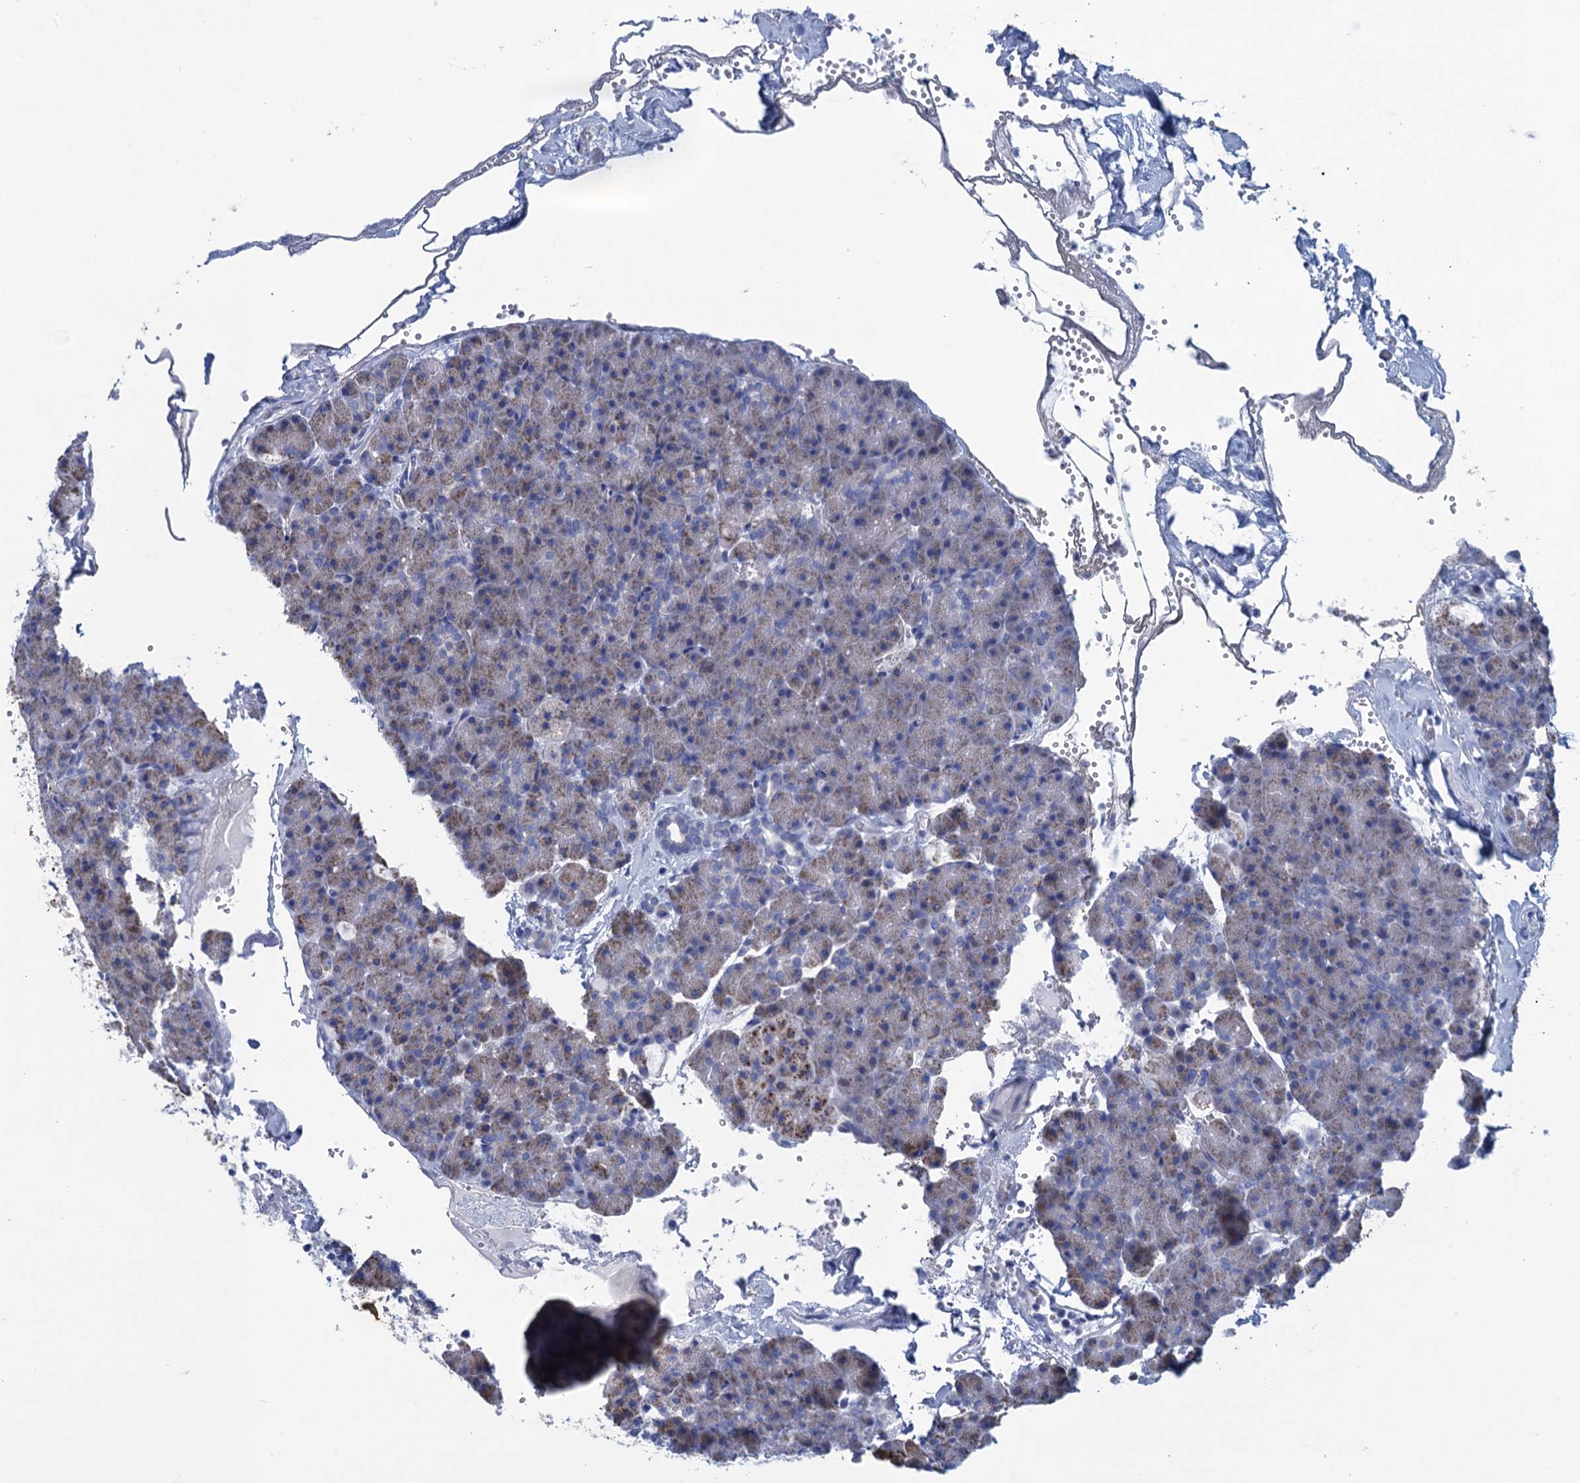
{"staining": {"intensity": "moderate", "quantity": "<25%", "location": "cytoplasmic/membranous"}, "tissue": "pancreas", "cell_type": "Exocrine glandular cells", "image_type": "normal", "snomed": [{"axis": "morphology", "description": "Normal tissue, NOS"}, {"axis": "topography", "description": "Pancreas"}], "caption": "This image reveals normal pancreas stained with immunohistochemistry to label a protein in brown. The cytoplasmic/membranous of exocrine glandular cells show moderate positivity for the protein. Nuclei are counter-stained blue.", "gene": "SCEL", "patient": {"sex": "male", "age": 36}}